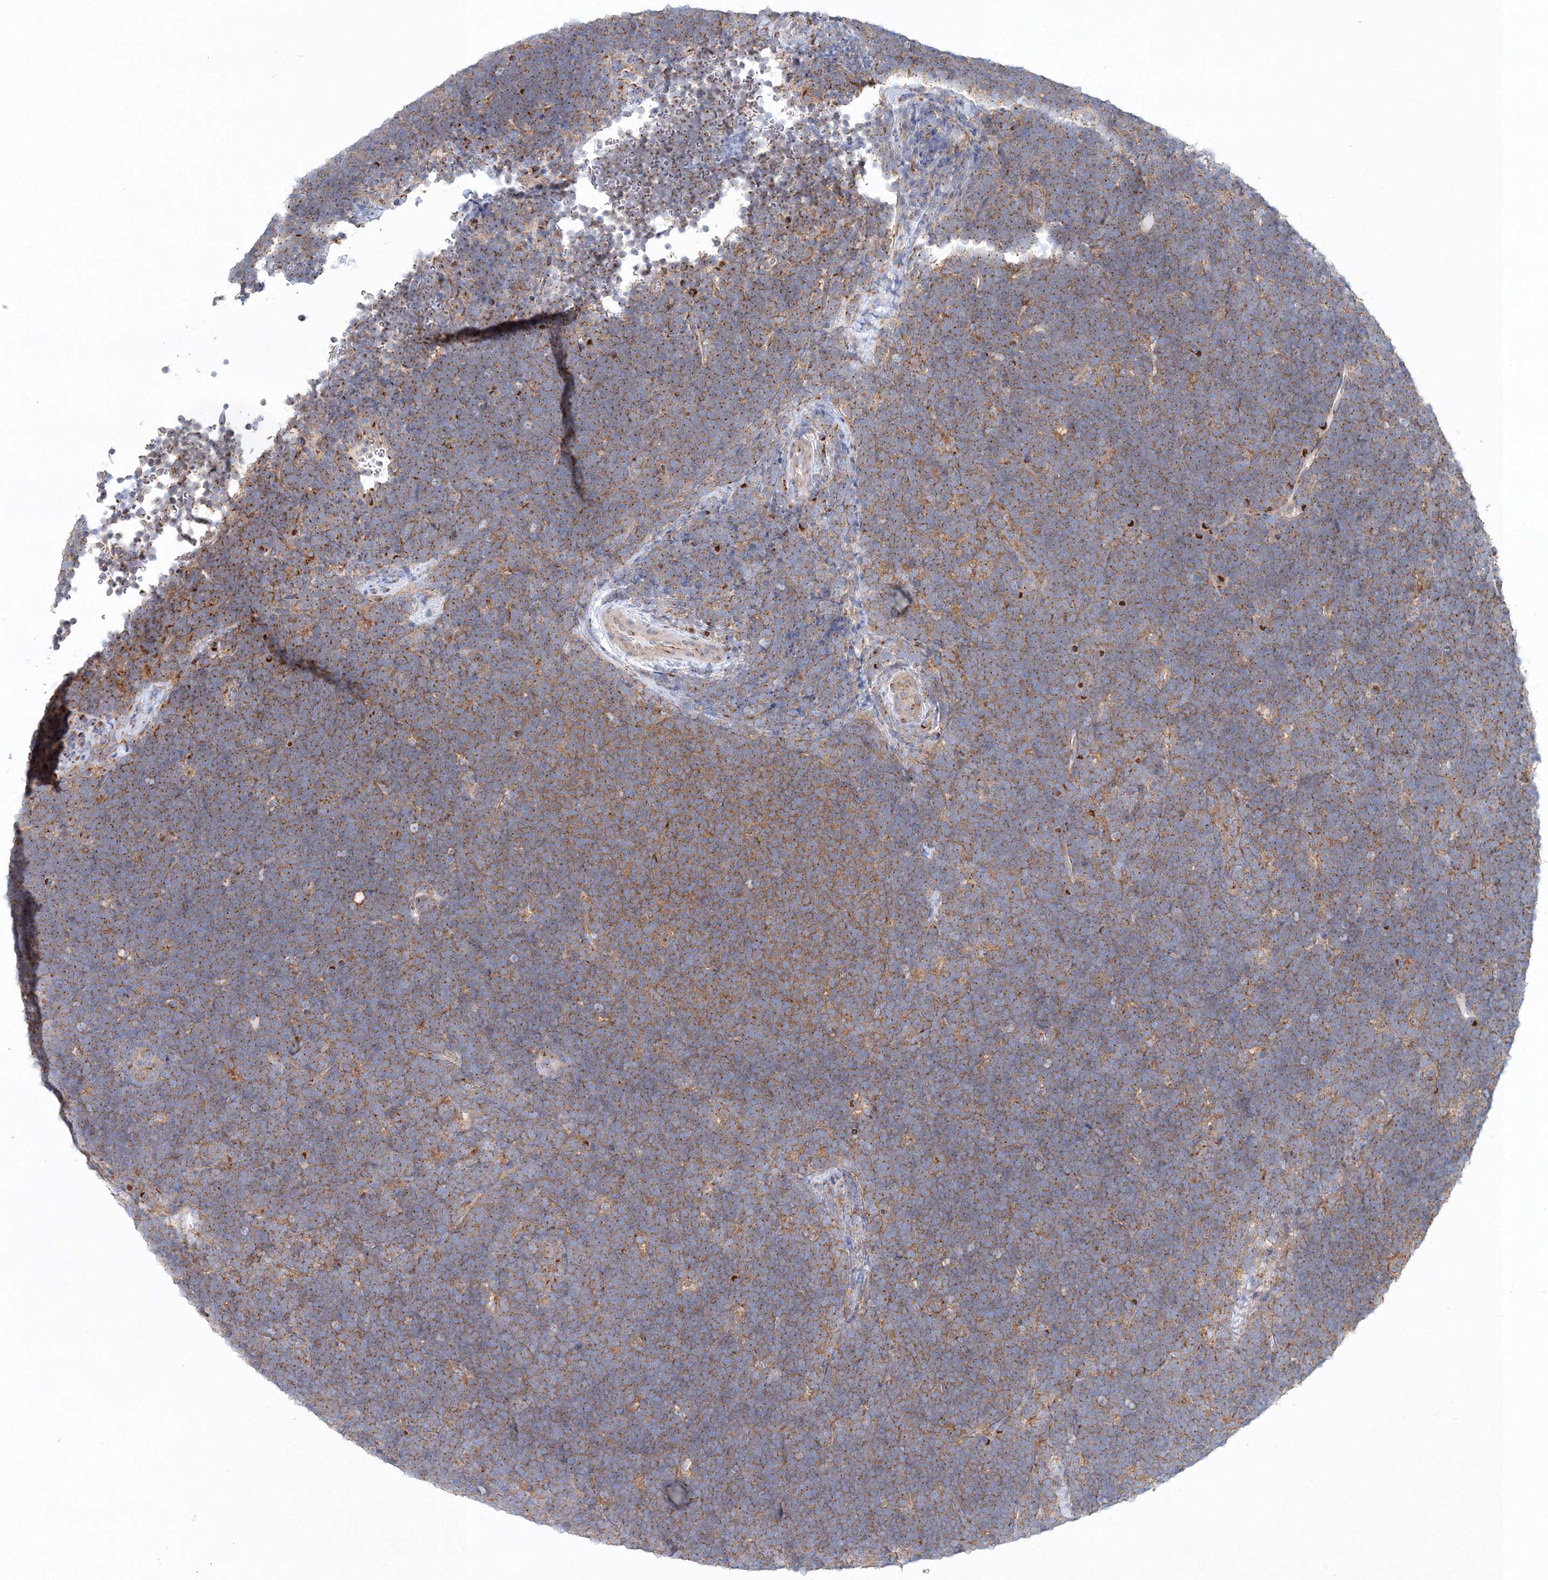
{"staining": {"intensity": "moderate", "quantity": ">75%", "location": "cytoplasmic/membranous"}, "tissue": "lymphoma", "cell_type": "Tumor cells", "image_type": "cancer", "snomed": [{"axis": "morphology", "description": "Malignant lymphoma, non-Hodgkin's type, High grade"}, {"axis": "topography", "description": "Lymph node"}], "caption": "Immunohistochemistry micrograph of malignant lymphoma, non-Hodgkin's type (high-grade) stained for a protein (brown), which shows medium levels of moderate cytoplasmic/membranous expression in approximately >75% of tumor cells.", "gene": "SEC23IP", "patient": {"sex": "male", "age": 13}}